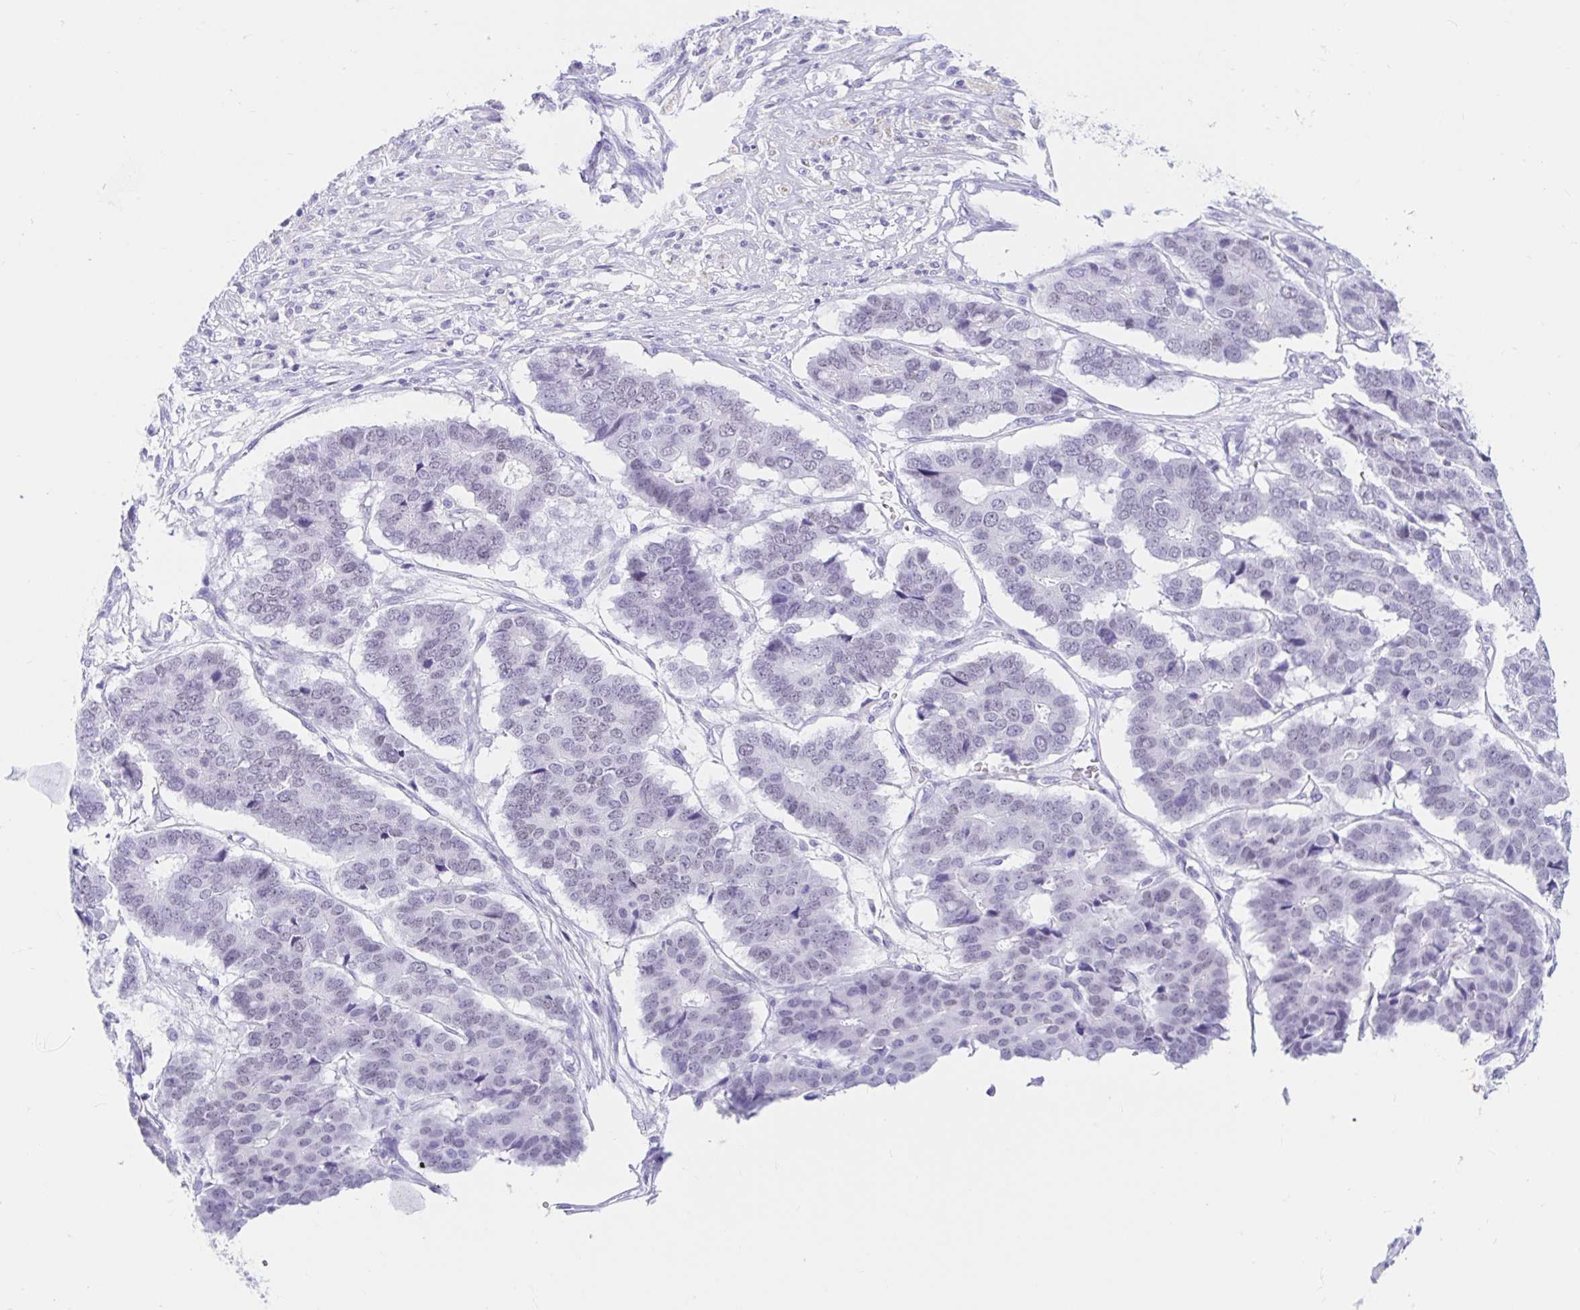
{"staining": {"intensity": "negative", "quantity": "none", "location": "none"}, "tissue": "pancreatic cancer", "cell_type": "Tumor cells", "image_type": "cancer", "snomed": [{"axis": "morphology", "description": "Adenocarcinoma, NOS"}, {"axis": "topography", "description": "Pancreas"}], "caption": "High power microscopy micrograph of an immunohistochemistry (IHC) photomicrograph of pancreatic adenocarcinoma, revealing no significant staining in tumor cells.", "gene": "OR6T1", "patient": {"sex": "male", "age": 50}}